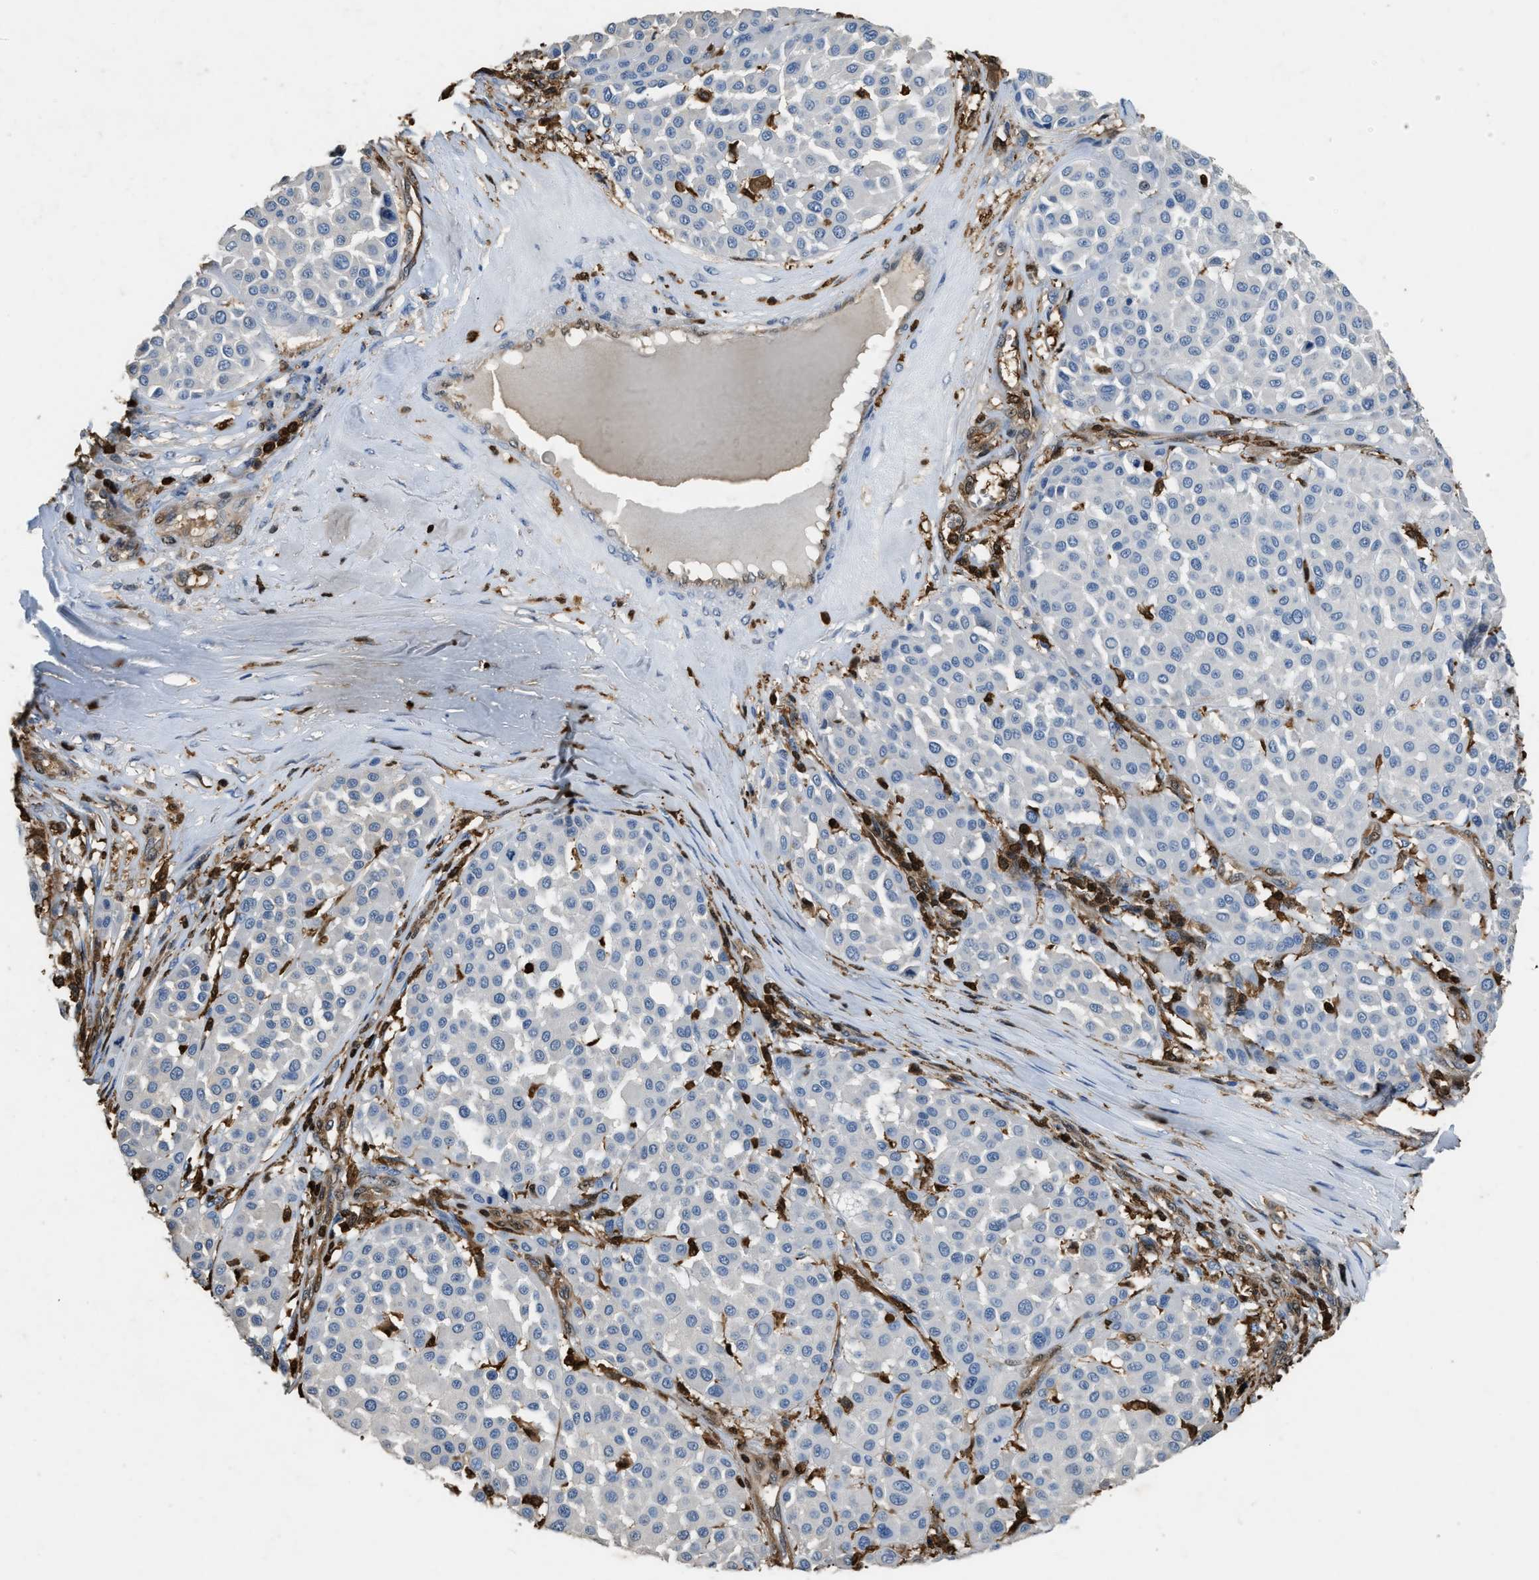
{"staining": {"intensity": "negative", "quantity": "none", "location": "none"}, "tissue": "melanoma", "cell_type": "Tumor cells", "image_type": "cancer", "snomed": [{"axis": "morphology", "description": "Malignant melanoma, Metastatic site"}, {"axis": "topography", "description": "Soft tissue"}], "caption": "Tumor cells show no significant positivity in melanoma.", "gene": "ARHGDIB", "patient": {"sex": "male", "age": 41}}